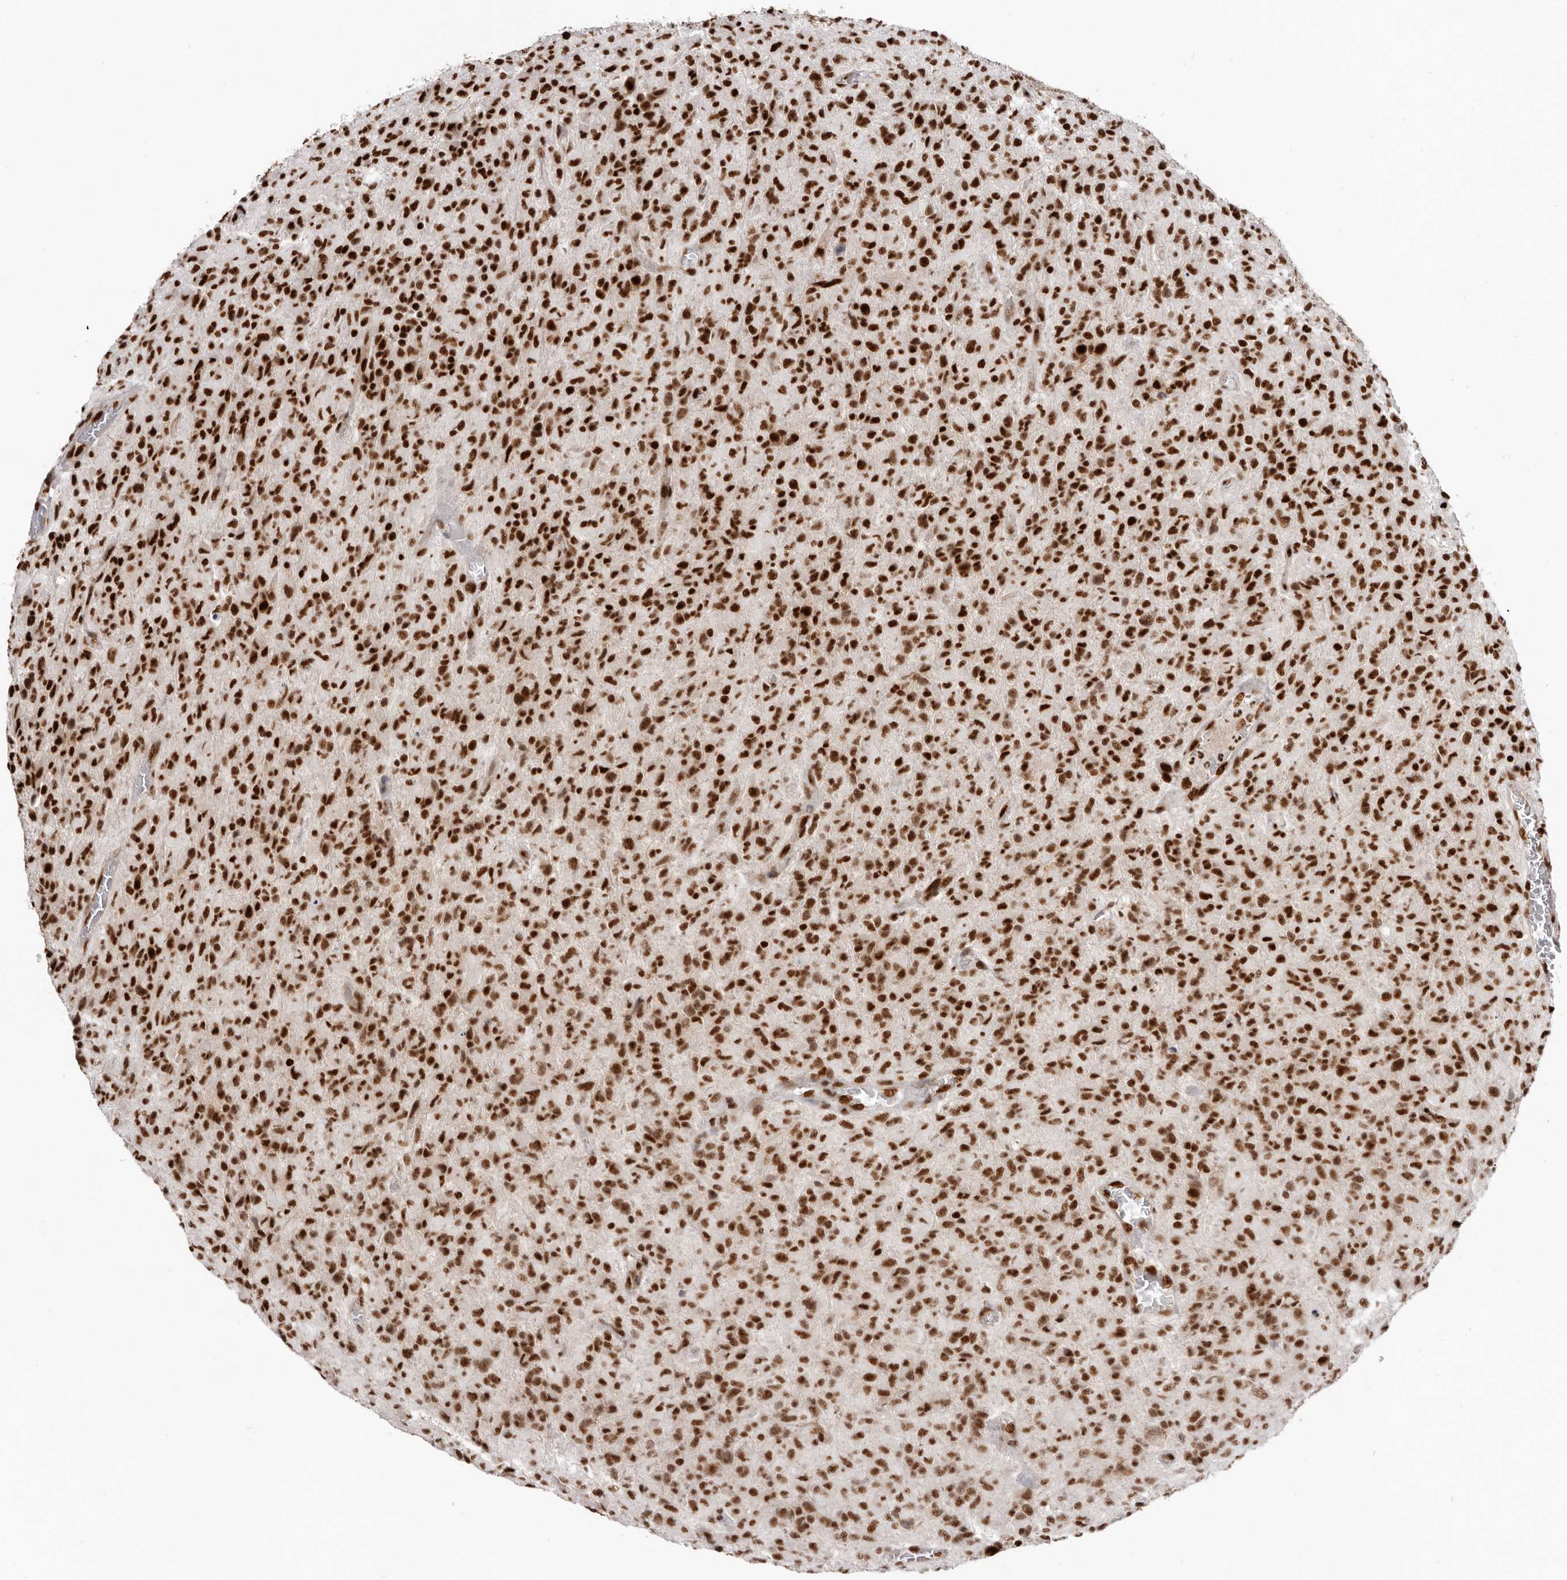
{"staining": {"intensity": "strong", "quantity": ">75%", "location": "nuclear"}, "tissue": "glioma", "cell_type": "Tumor cells", "image_type": "cancer", "snomed": [{"axis": "morphology", "description": "Glioma, malignant, High grade"}, {"axis": "topography", "description": "Brain"}], "caption": "This is an image of IHC staining of glioma, which shows strong staining in the nuclear of tumor cells.", "gene": "CHTOP", "patient": {"sex": "female", "age": 57}}